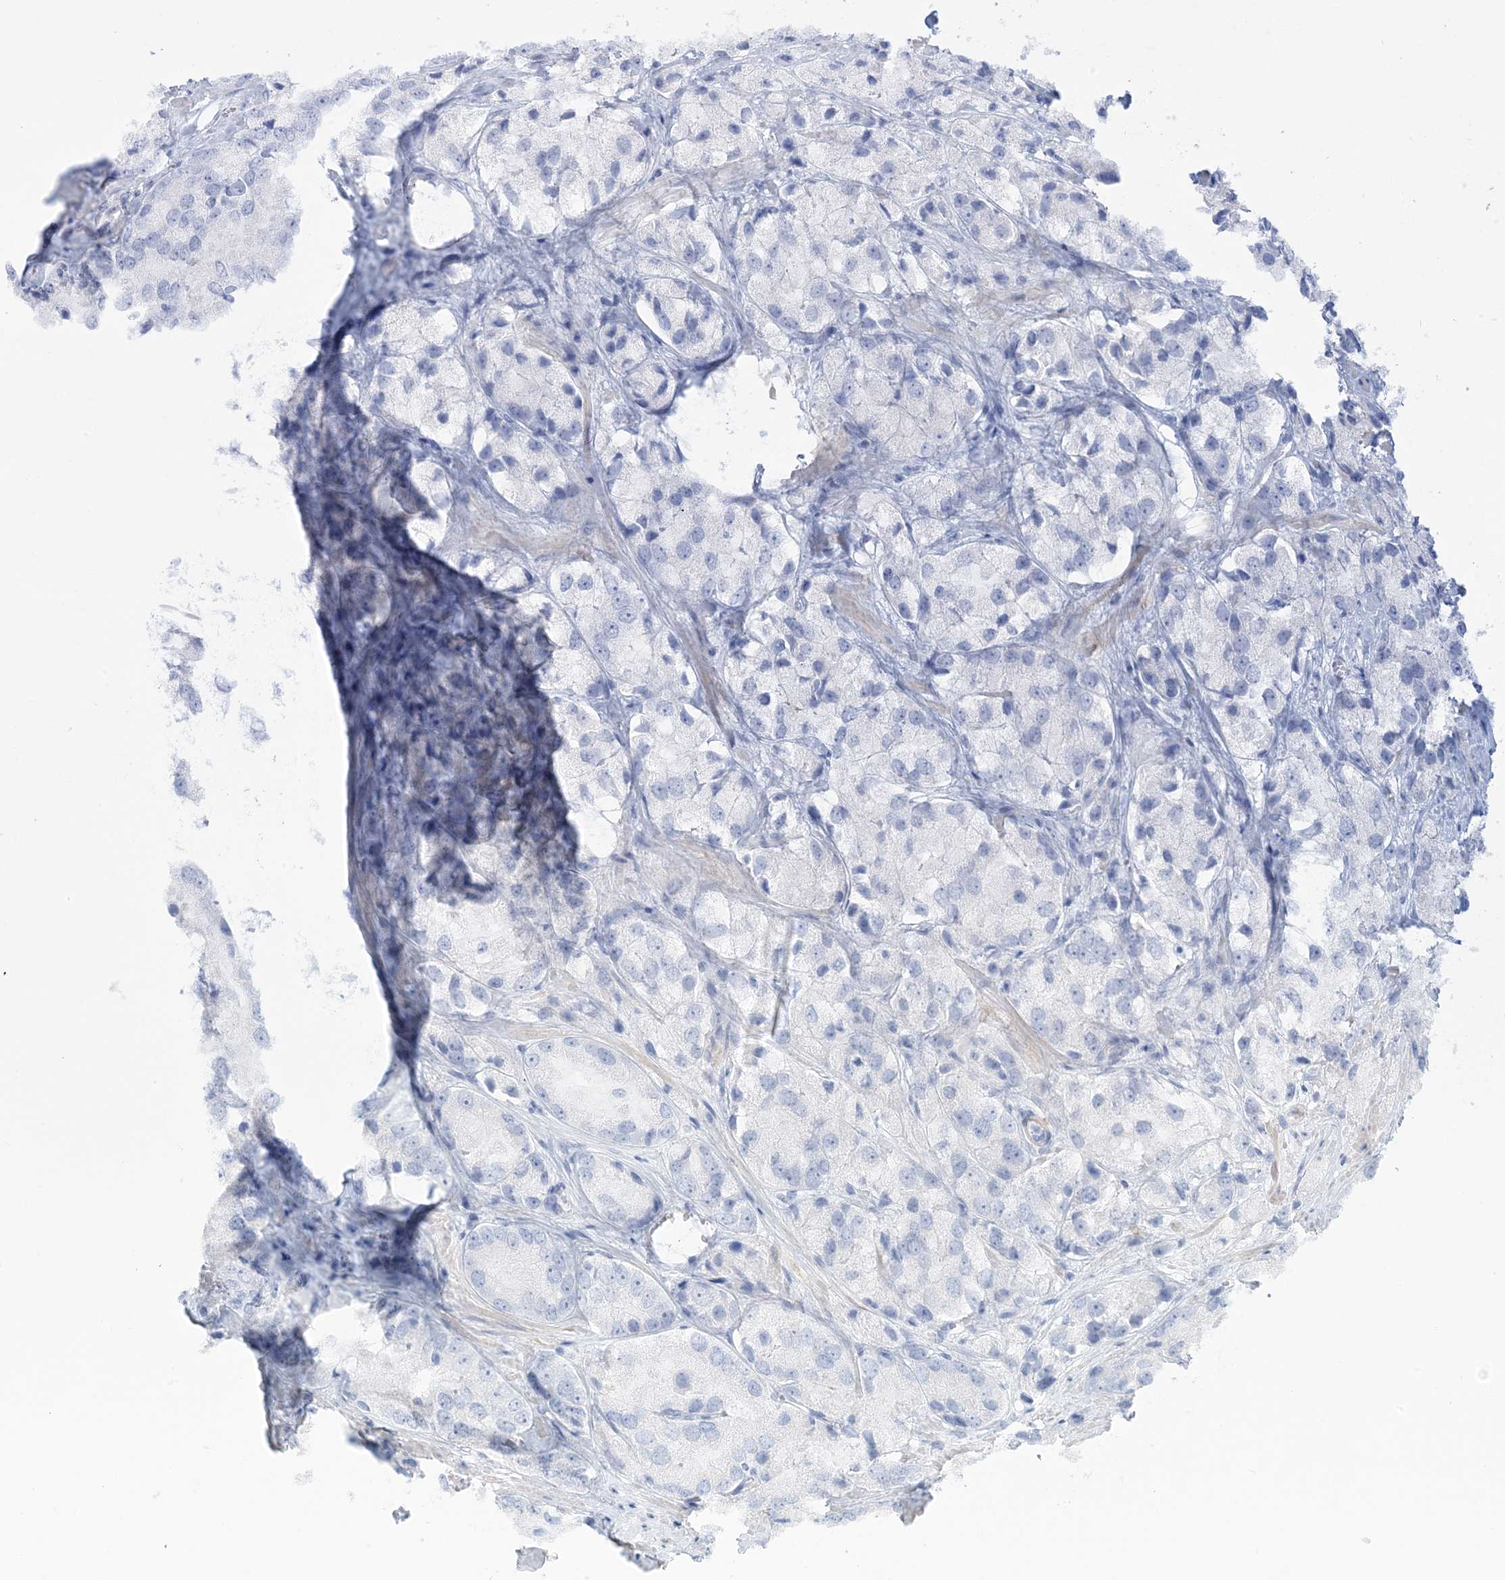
{"staining": {"intensity": "negative", "quantity": "none", "location": "none"}, "tissue": "prostate cancer", "cell_type": "Tumor cells", "image_type": "cancer", "snomed": [{"axis": "morphology", "description": "Adenocarcinoma, High grade"}, {"axis": "topography", "description": "Prostate"}], "caption": "The IHC photomicrograph has no significant staining in tumor cells of prostate cancer (adenocarcinoma (high-grade)) tissue.", "gene": "AGXT", "patient": {"sex": "male", "age": 66}}